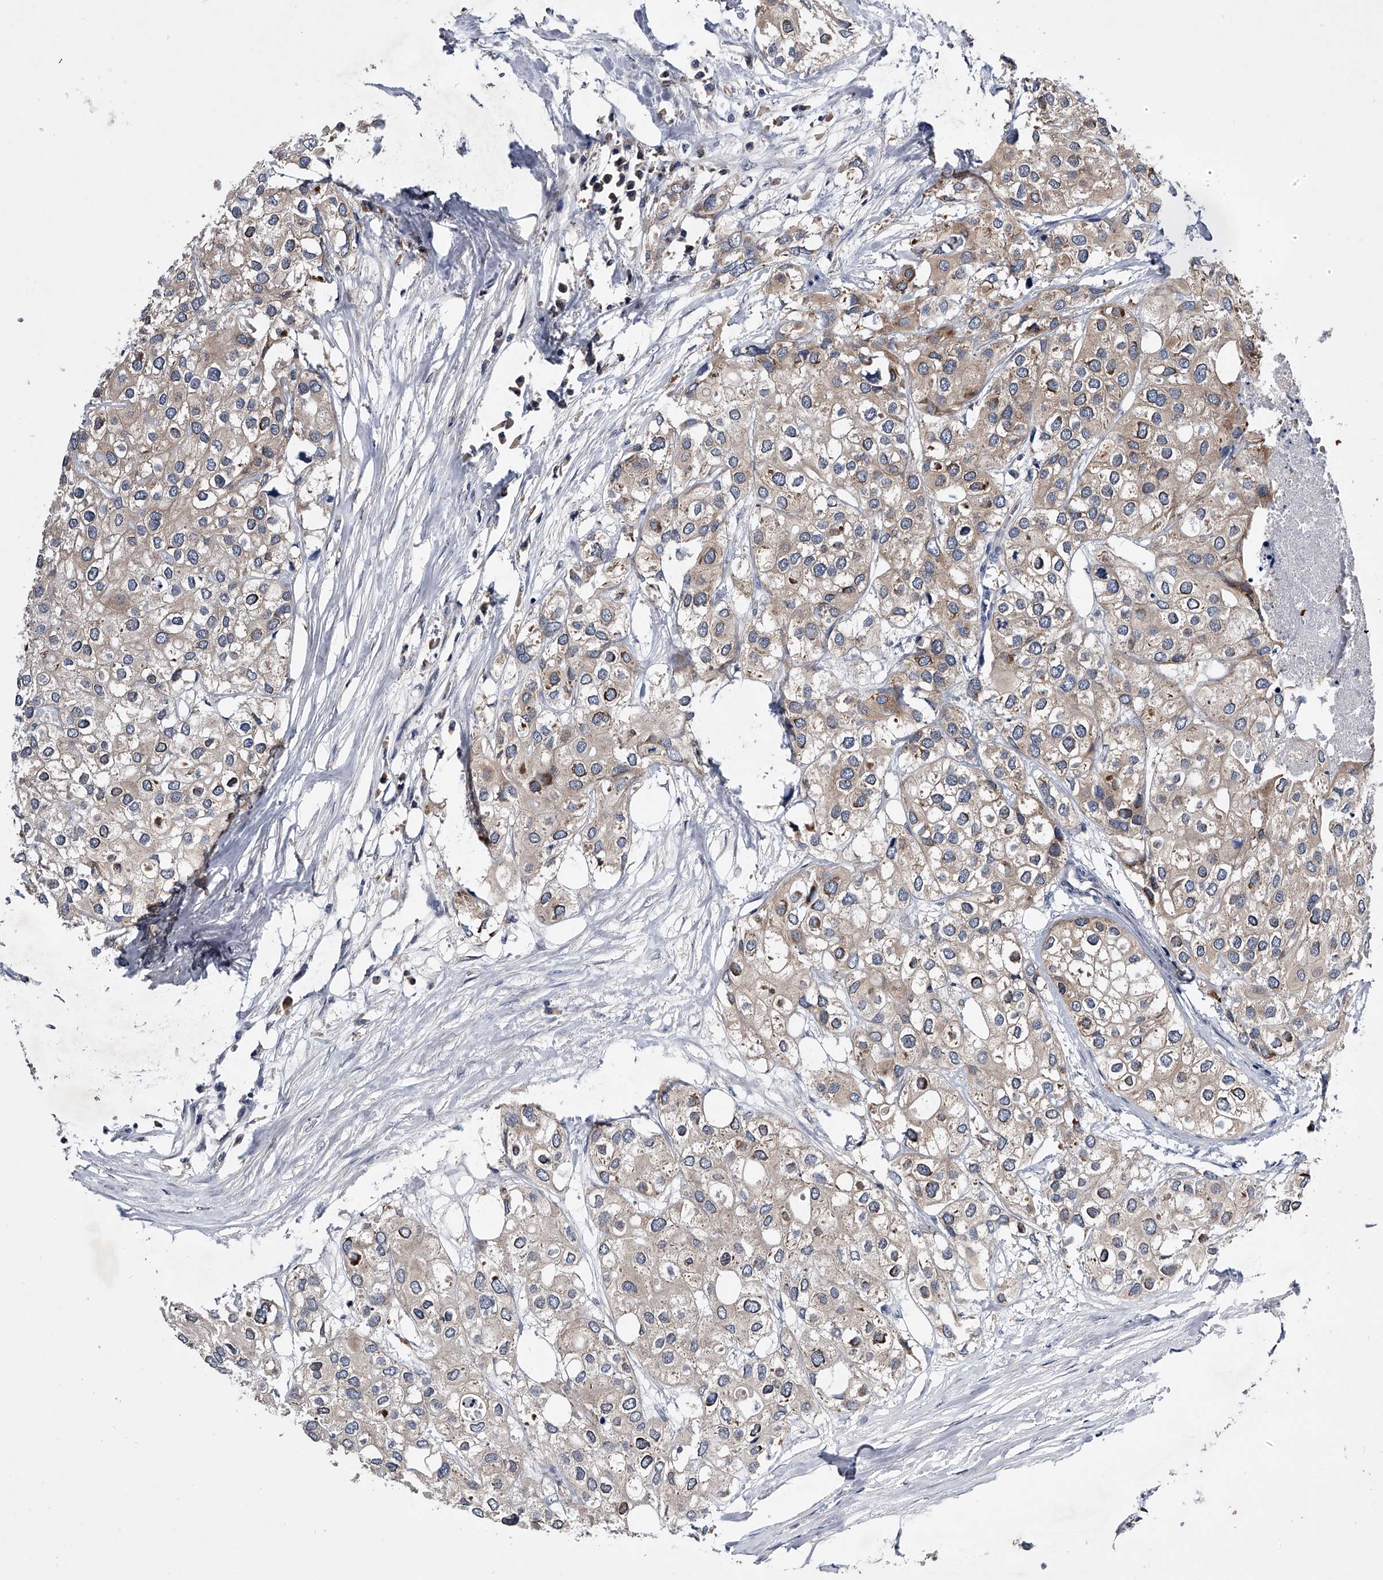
{"staining": {"intensity": "weak", "quantity": ">75%", "location": "cytoplasmic/membranous"}, "tissue": "urothelial cancer", "cell_type": "Tumor cells", "image_type": "cancer", "snomed": [{"axis": "morphology", "description": "Urothelial carcinoma, High grade"}, {"axis": "topography", "description": "Urinary bladder"}], "caption": "Immunohistochemistry histopathology image of neoplastic tissue: human urothelial carcinoma (high-grade) stained using IHC reveals low levels of weak protein expression localized specifically in the cytoplasmic/membranous of tumor cells, appearing as a cytoplasmic/membranous brown color.", "gene": "ZNF30", "patient": {"sex": "male", "age": 64}}